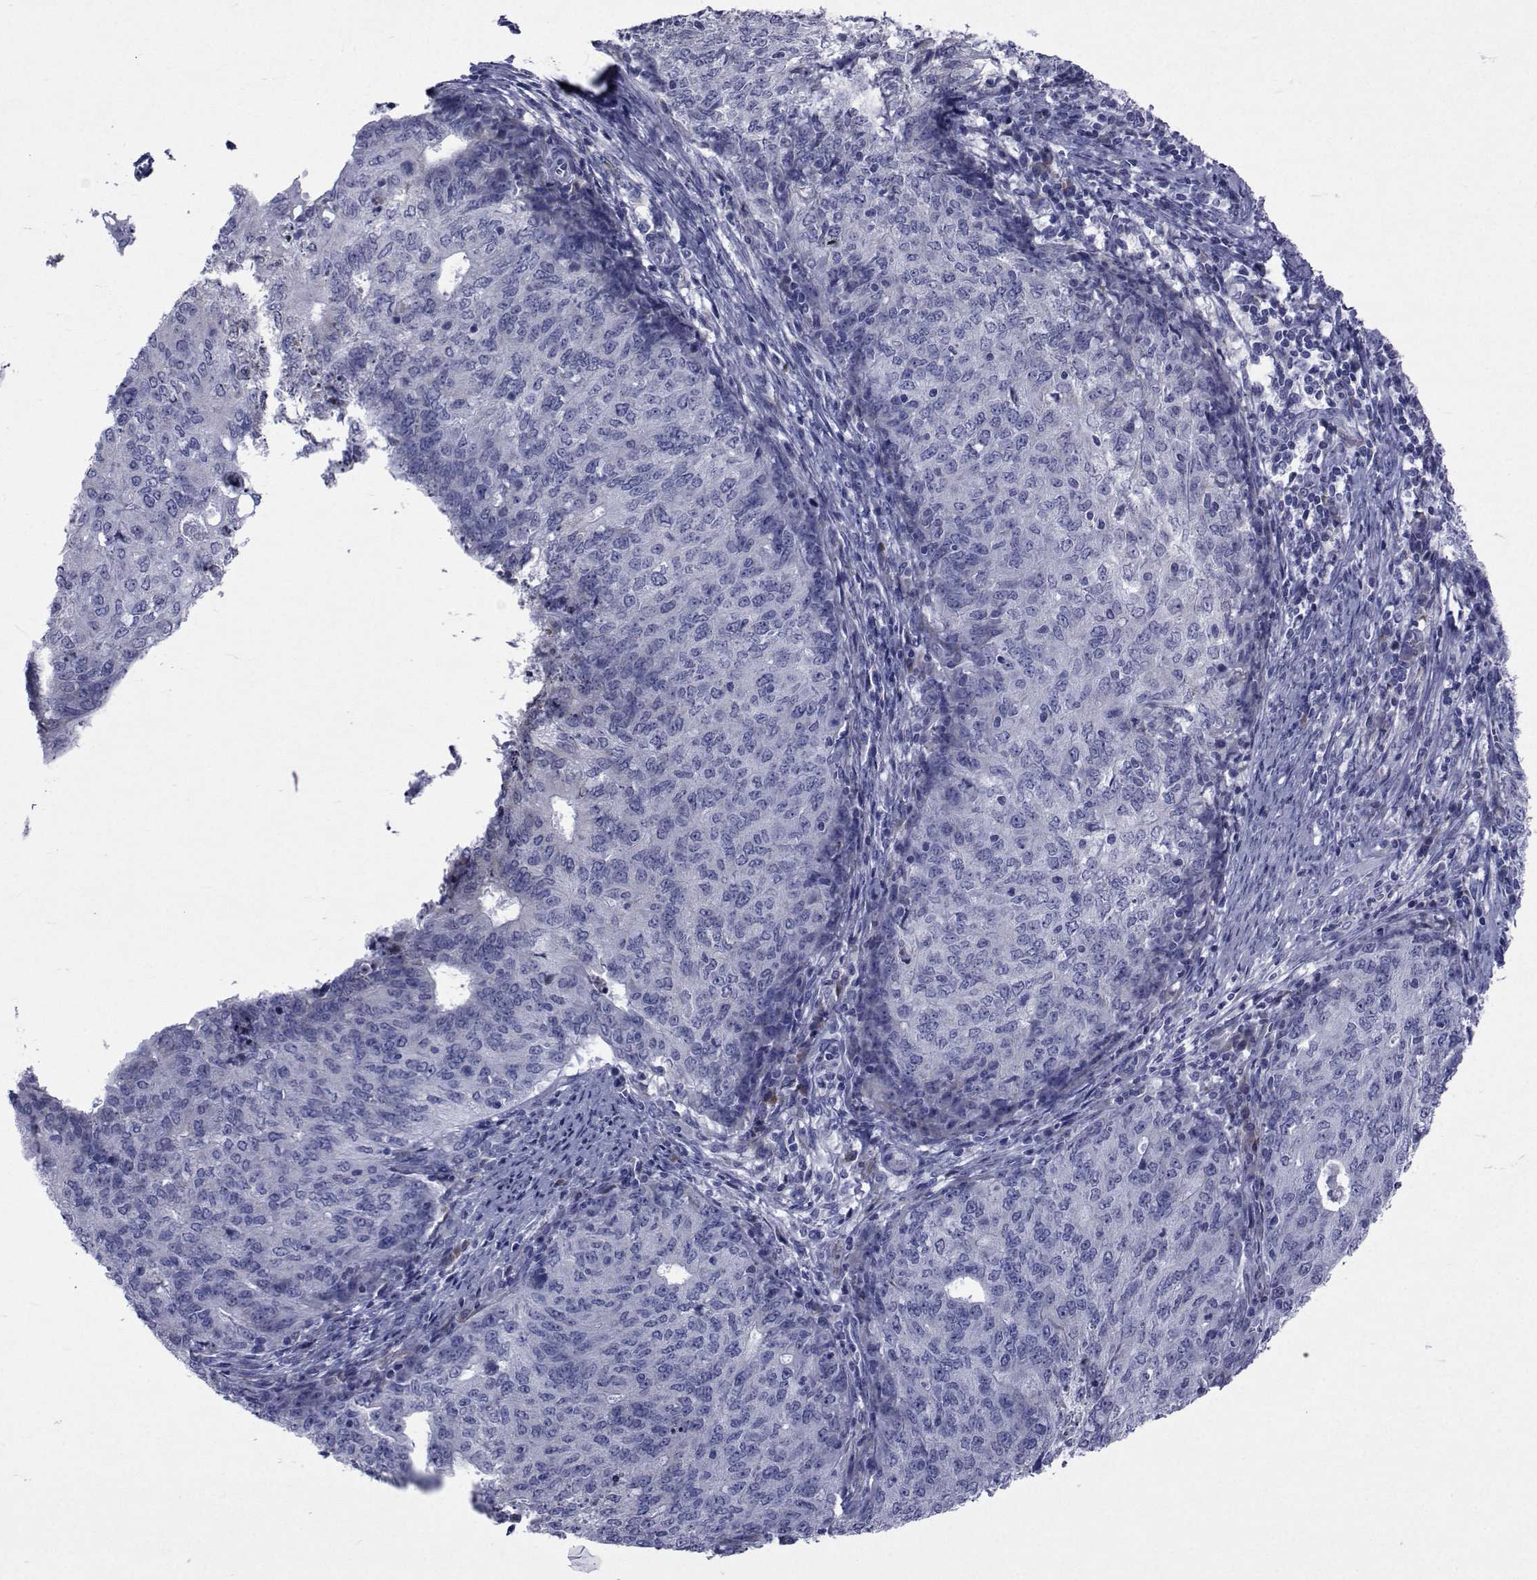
{"staining": {"intensity": "negative", "quantity": "none", "location": "none"}, "tissue": "endometrial cancer", "cell_type": "Tumor cells", "image_type": "cancer", "snomed": [{"axis": "morphology", "description": "Adenocarcinoma, NOS"}, {"axis": "topography", "description": "Endometrium"}], "caption": "DAB (3,3'-diaminobenzidine) immunohistochemical staining of adenocarcinoma (endometrial) shows no significant positivity in tumor cells.", "gene": "ROPN1", "patient": {"sex": "female", "age": 82}}